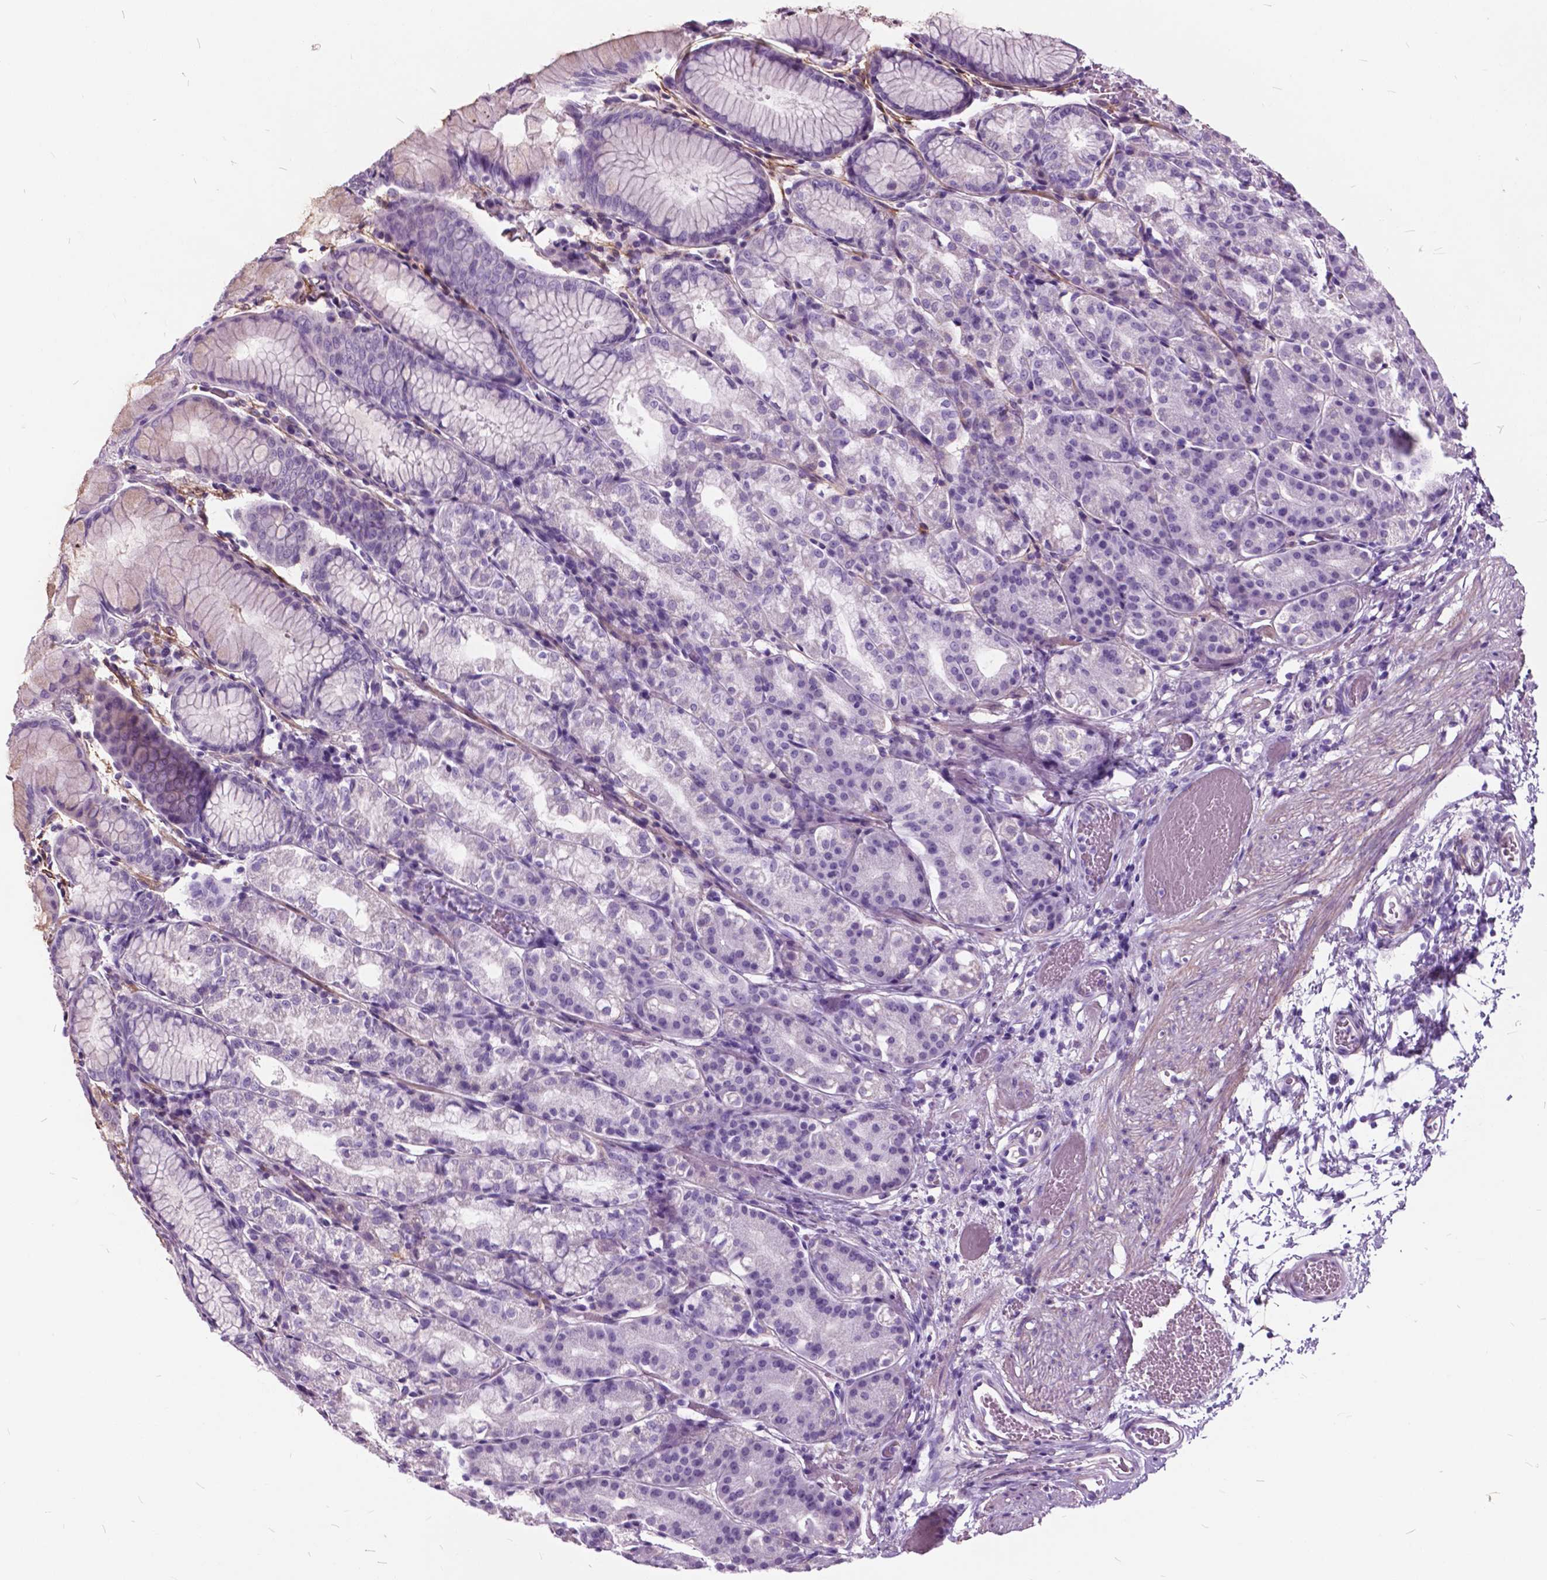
{"staining": {"intensity": "negative", "quantity": "none", "location": "none"}, "tissue": "stomach", "cell_type": "Glandular cells", "image_type": "normal", "snomed": [{"axis": "morphology", "description": "Normal tissue, NOS"}, {"axis": "topography", "description": "Stomach"}], "caption": "Human stomach stained for a protein using IHC shows no staining in glandular cells.", "gene": "GDF9", "patient": {"sex": "female", "age": 57}}